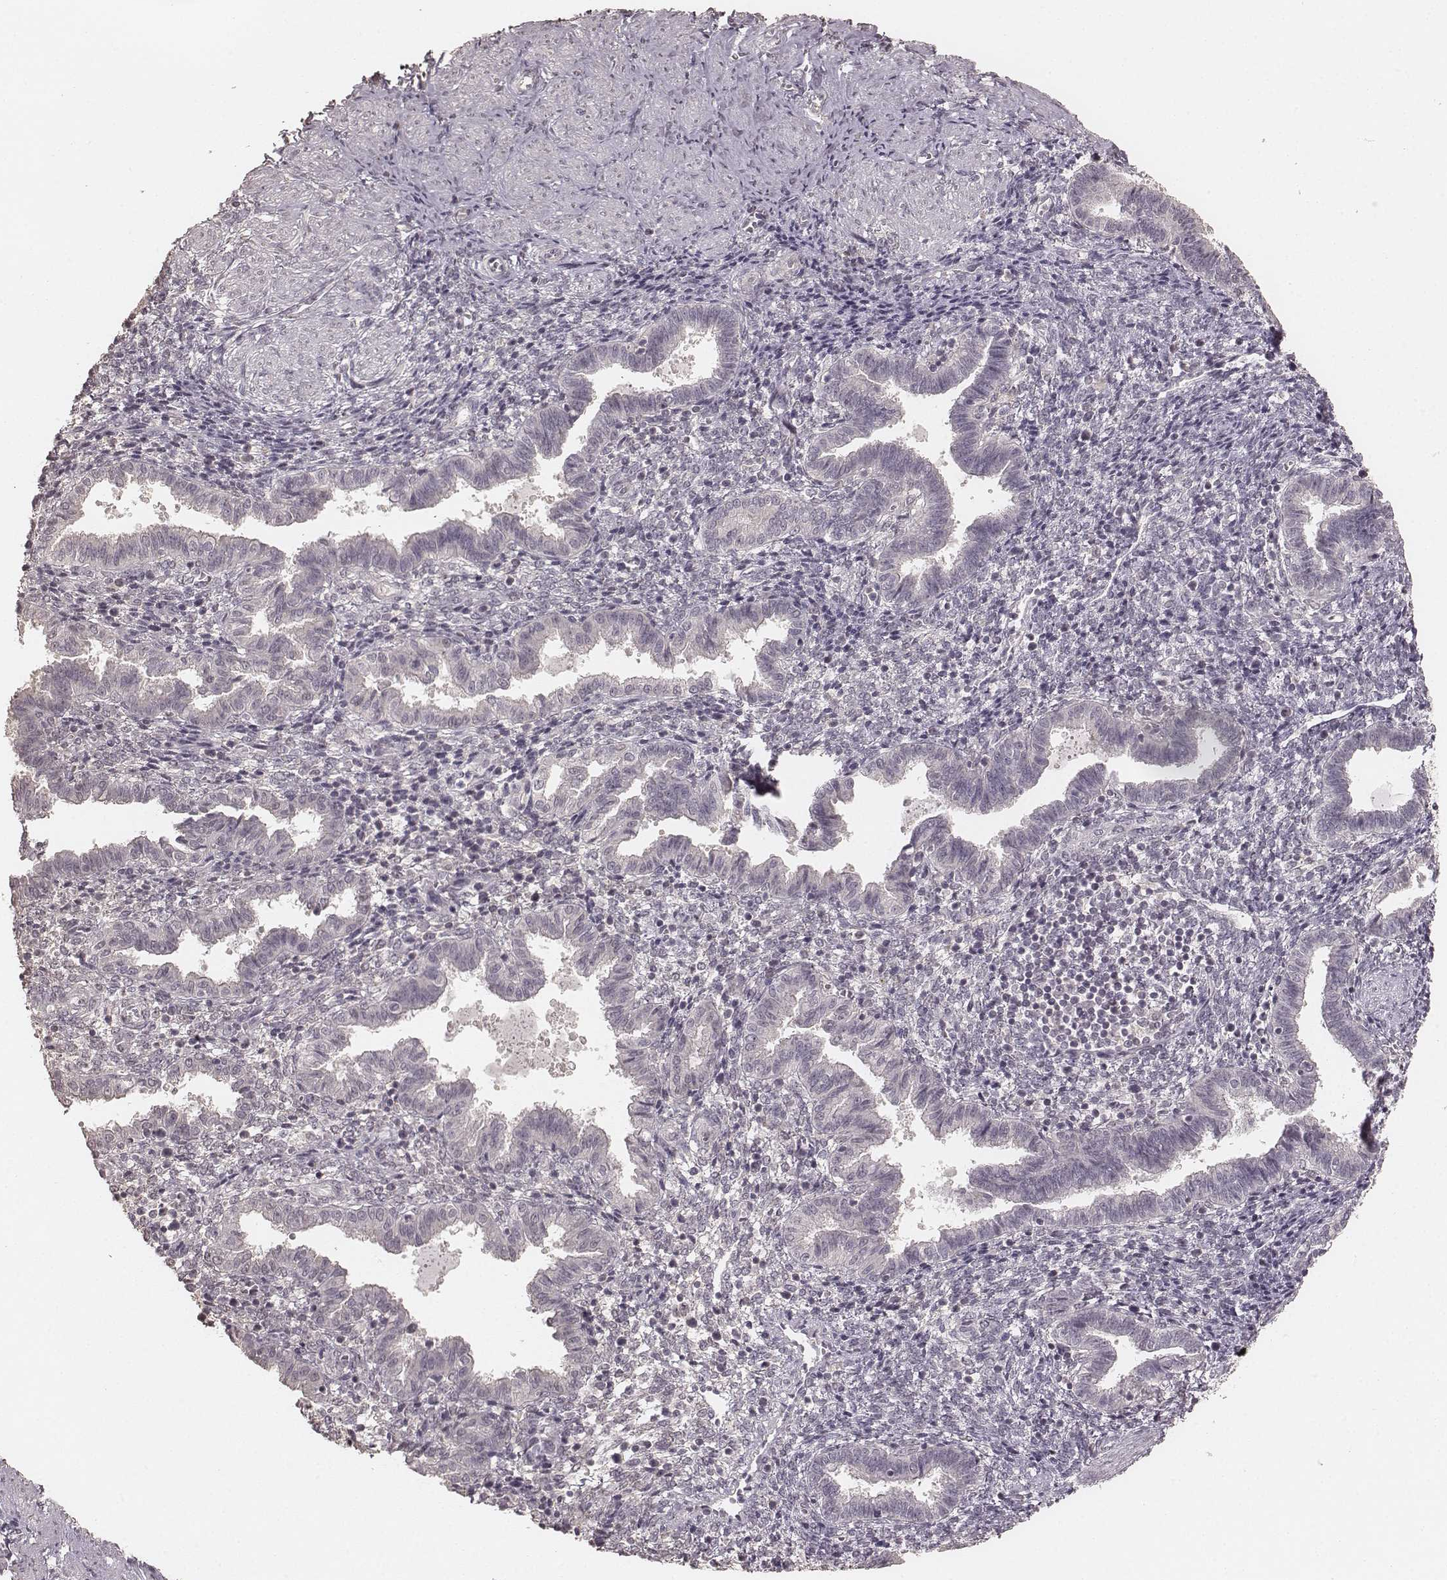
{"staining": {"intensity": "negative", "quantity": "none", "location": "none"}, "tissue": "endometrium", "cell_type": "Cells in endometrial stroma", "image_type": "normal", "snomed": [{"axis": "morphology", "description": "Normal tissue, NOS"}, {"axis": "topography", "description": "Endometrium"}], "caption": "Cells in endometrial stroma show no significant protein expression in normal endometrium. The staining was performed using DAB (3,3'-diaminobenzidine) to visualize the protein expression in brown, while the nuclei were stained in blue with hematoxylin (Magnification: 20x).", "gene": "LY6K", "patient": {"sex": "female", "age": 37}}